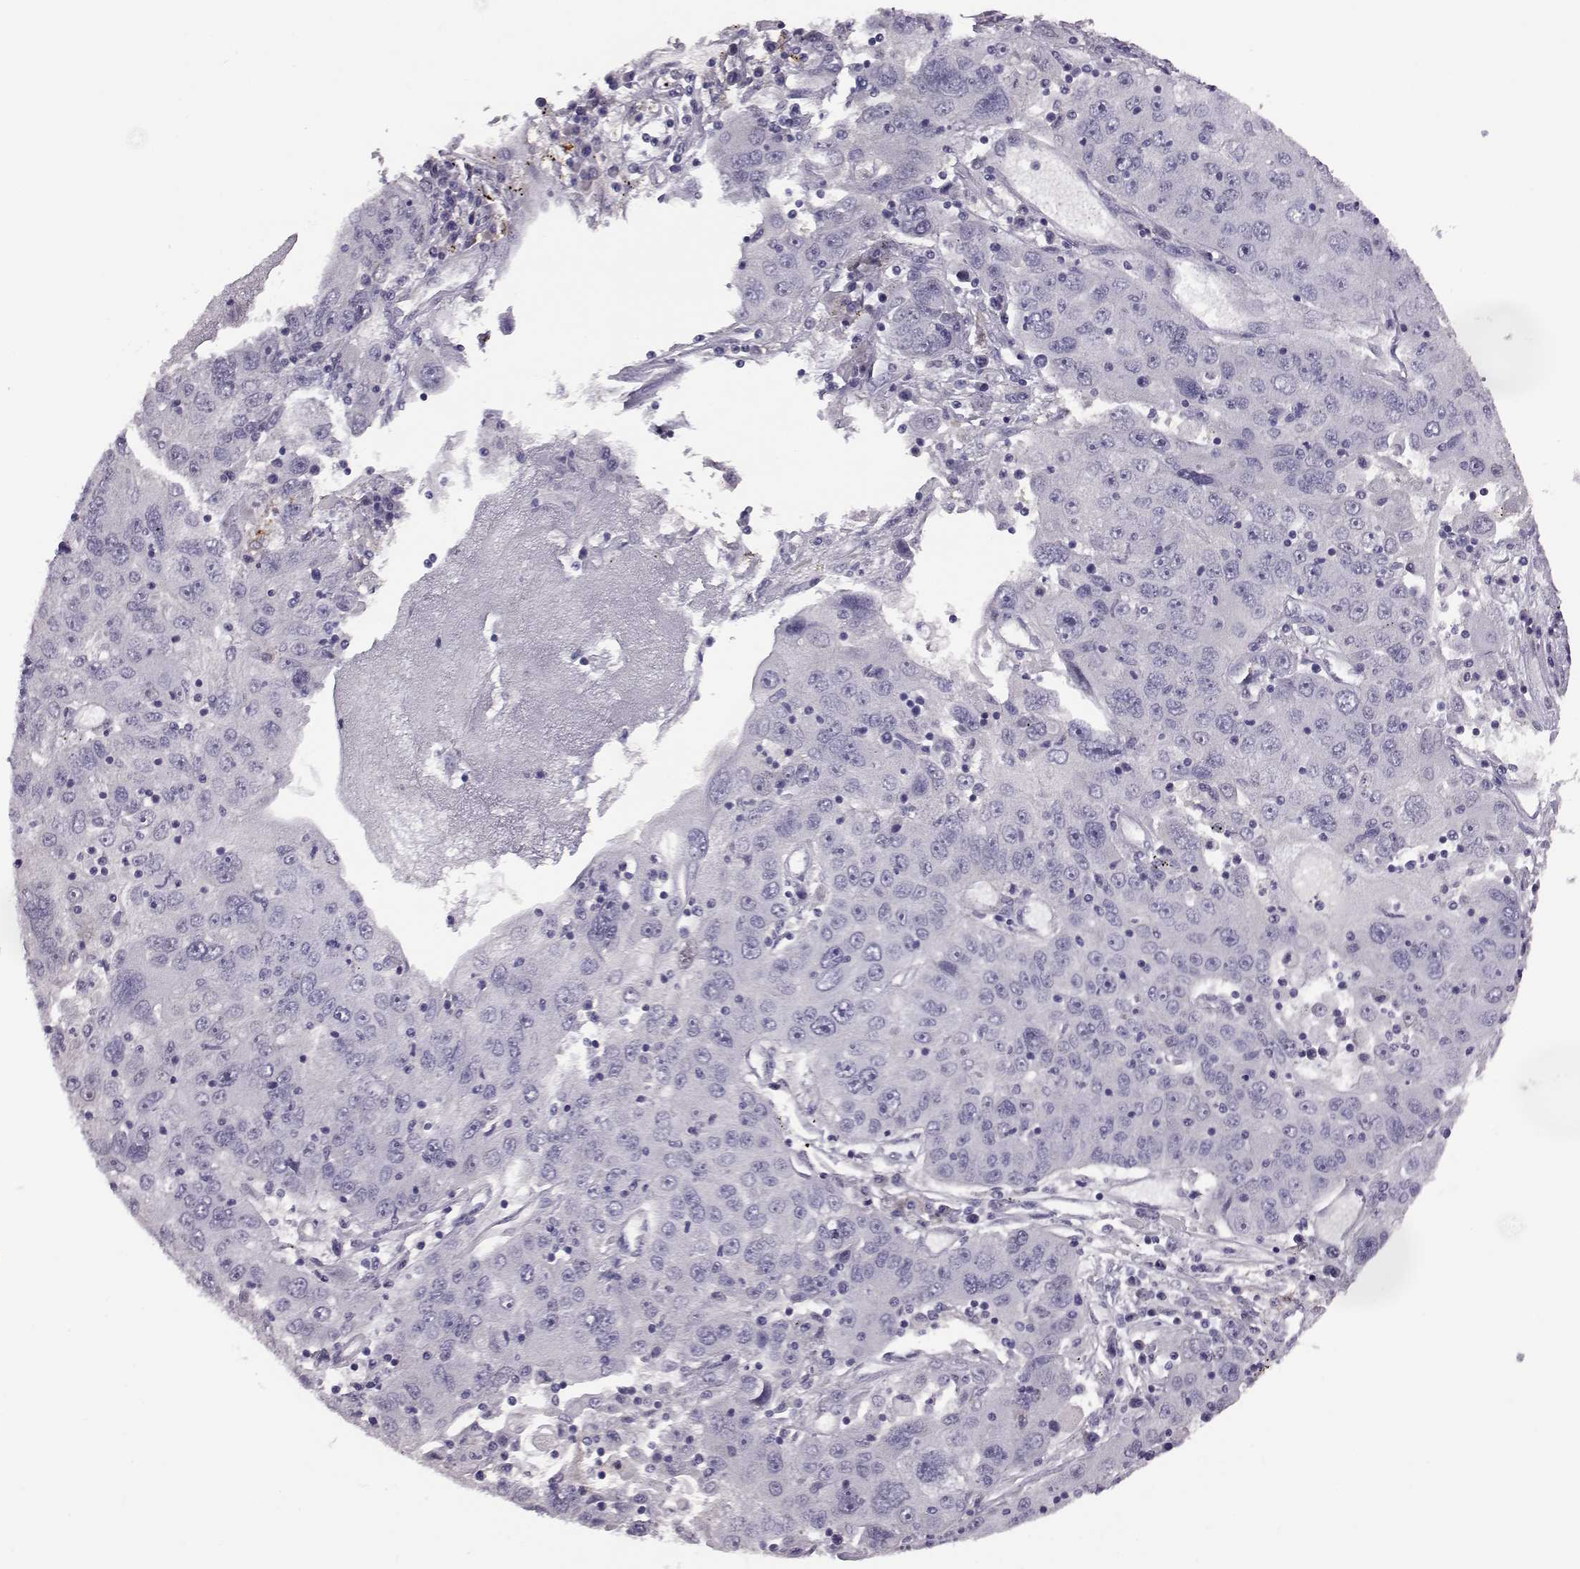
{"staining": {"intensity": "negative", "quantity": "none", "location": "none"}, "tissue": "stomach cancer", "cell_type": "Tumor cells", "image_type": "cancer", "snomed": [{"axis": "morphology", "description": "Adenocarcinoma, NOS"}, {"axis": "topography", "description": "Stomach"}], "caption": "Immunohistochemistry histopathology image of human stomach cancer (adenocarcinoma) stained for a protein (brown), which displays no positivity in tumor cells.", "gene": "ADGRG5", "patient": {"sex": "male", "age": 56}}